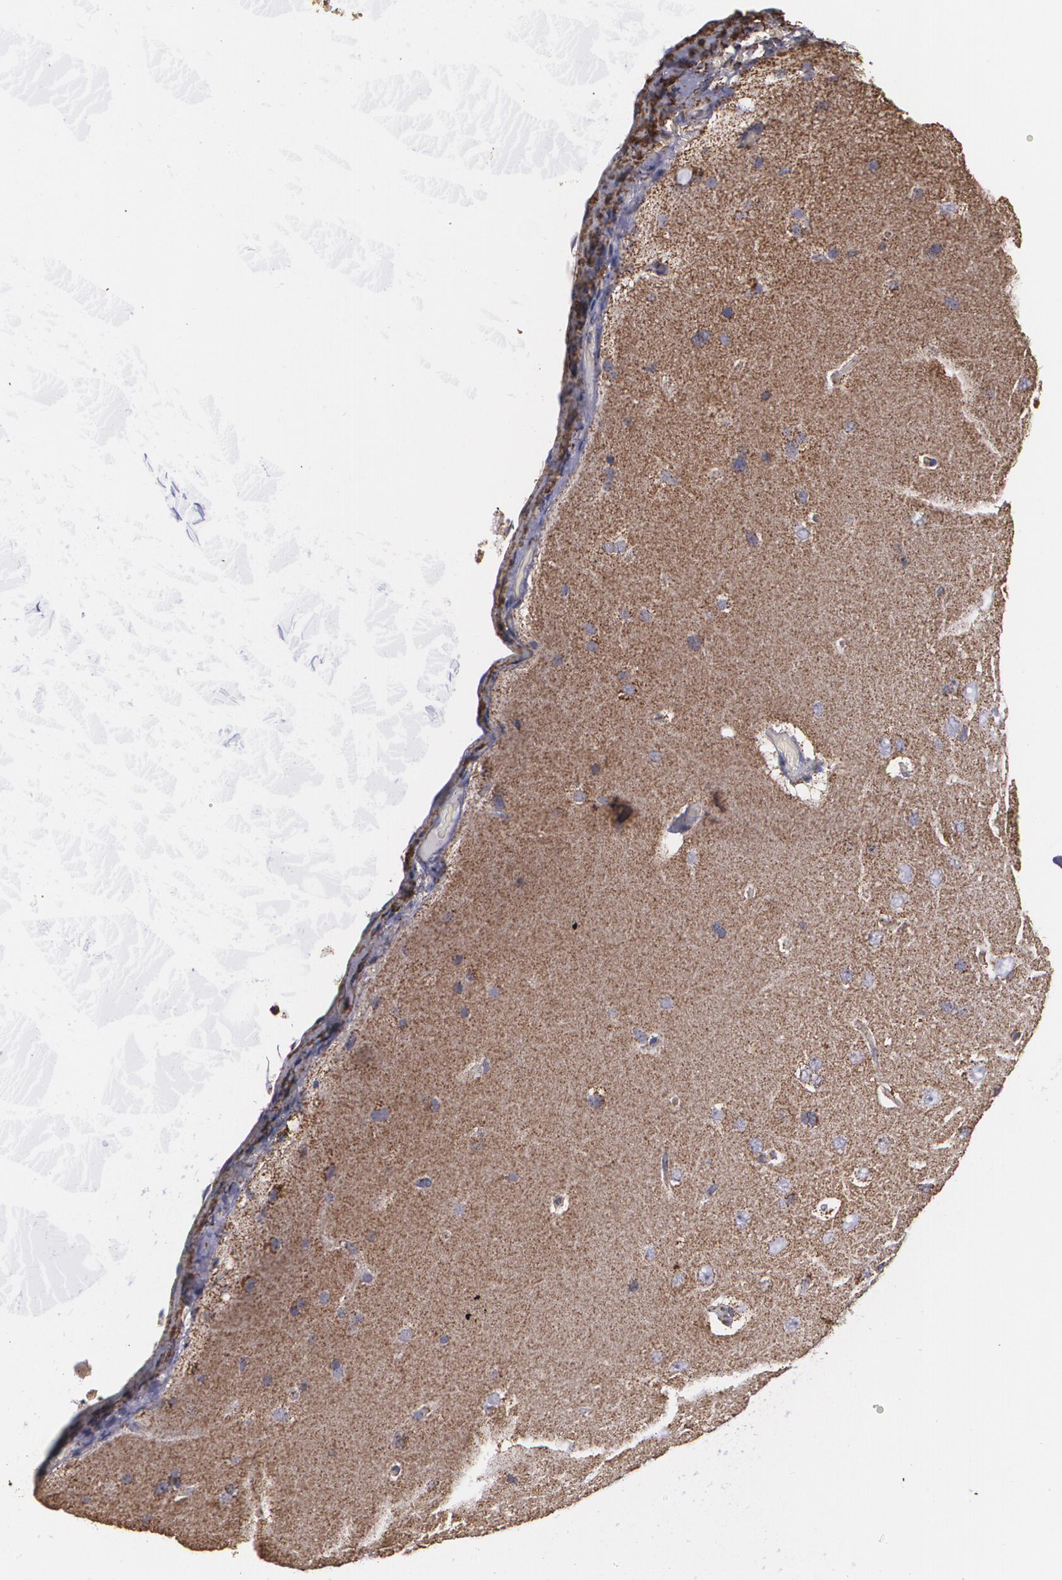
{"staining": {"intensity": "negative", "quantity": "none", "location": "none"}, "tissue": "cerebral cortex", "cell_type": "Endothelial cells", "image_type": "normal", "snomed": [{"axis": "morphology", "description": "Normal tissue, NOS"}, {"axis": "topography", "description": "Cerebral cortex"}], "caption": "DAB immunohistochemical staining of normal human cerebral cortex demonstrates no significant expression in endothelial cells. (Brightfield microscopy of DAB (3,3'-diaminobenzidine) IHC at high magnification).", "gene": "HSPD1", "patient": {"sex": "female", "age": 45}}